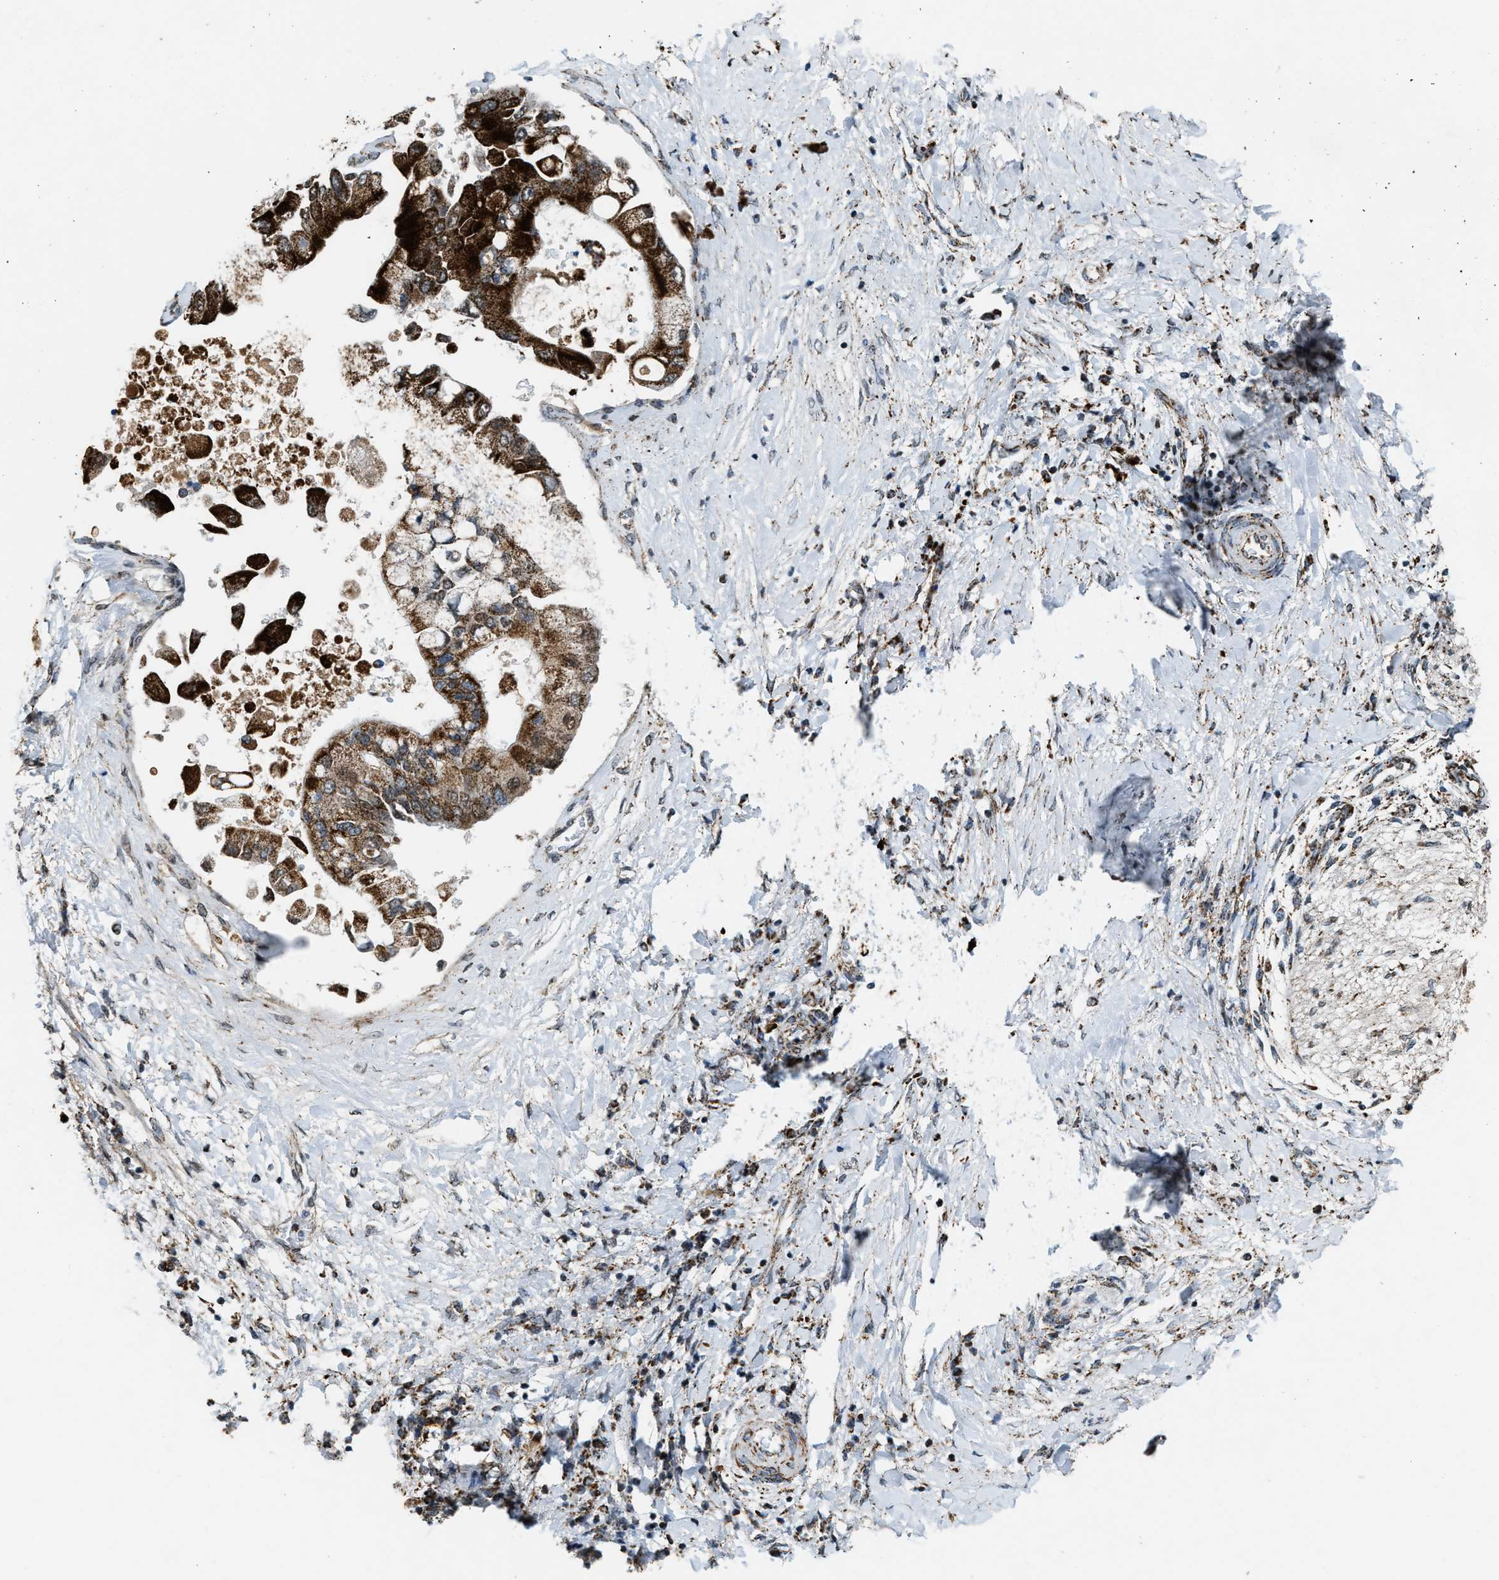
{"staining": {"intensity": "strong", "quantity": ">75%", "location": "cytoplasmic/membranous"}, "tissue": "liver cancer", "cell_type": "Tumor cells", "image_type": "cancer", "snomed": [{"axis": "morphology", "description": "Cholangiocarcinoma"}, {"axis": "topography", "description": "Liver"}], "caption": "Liver cancer (cholangiocarcinoma) stained with IHC reveals strong cytoplasmic/membranous staining in approximately >75% of tumor cells. The protein of interest is shown in brown color, while the nuclei are stained blue.", "gene": "HIBADH", "patient": {"sex": "male", "age": 50}}